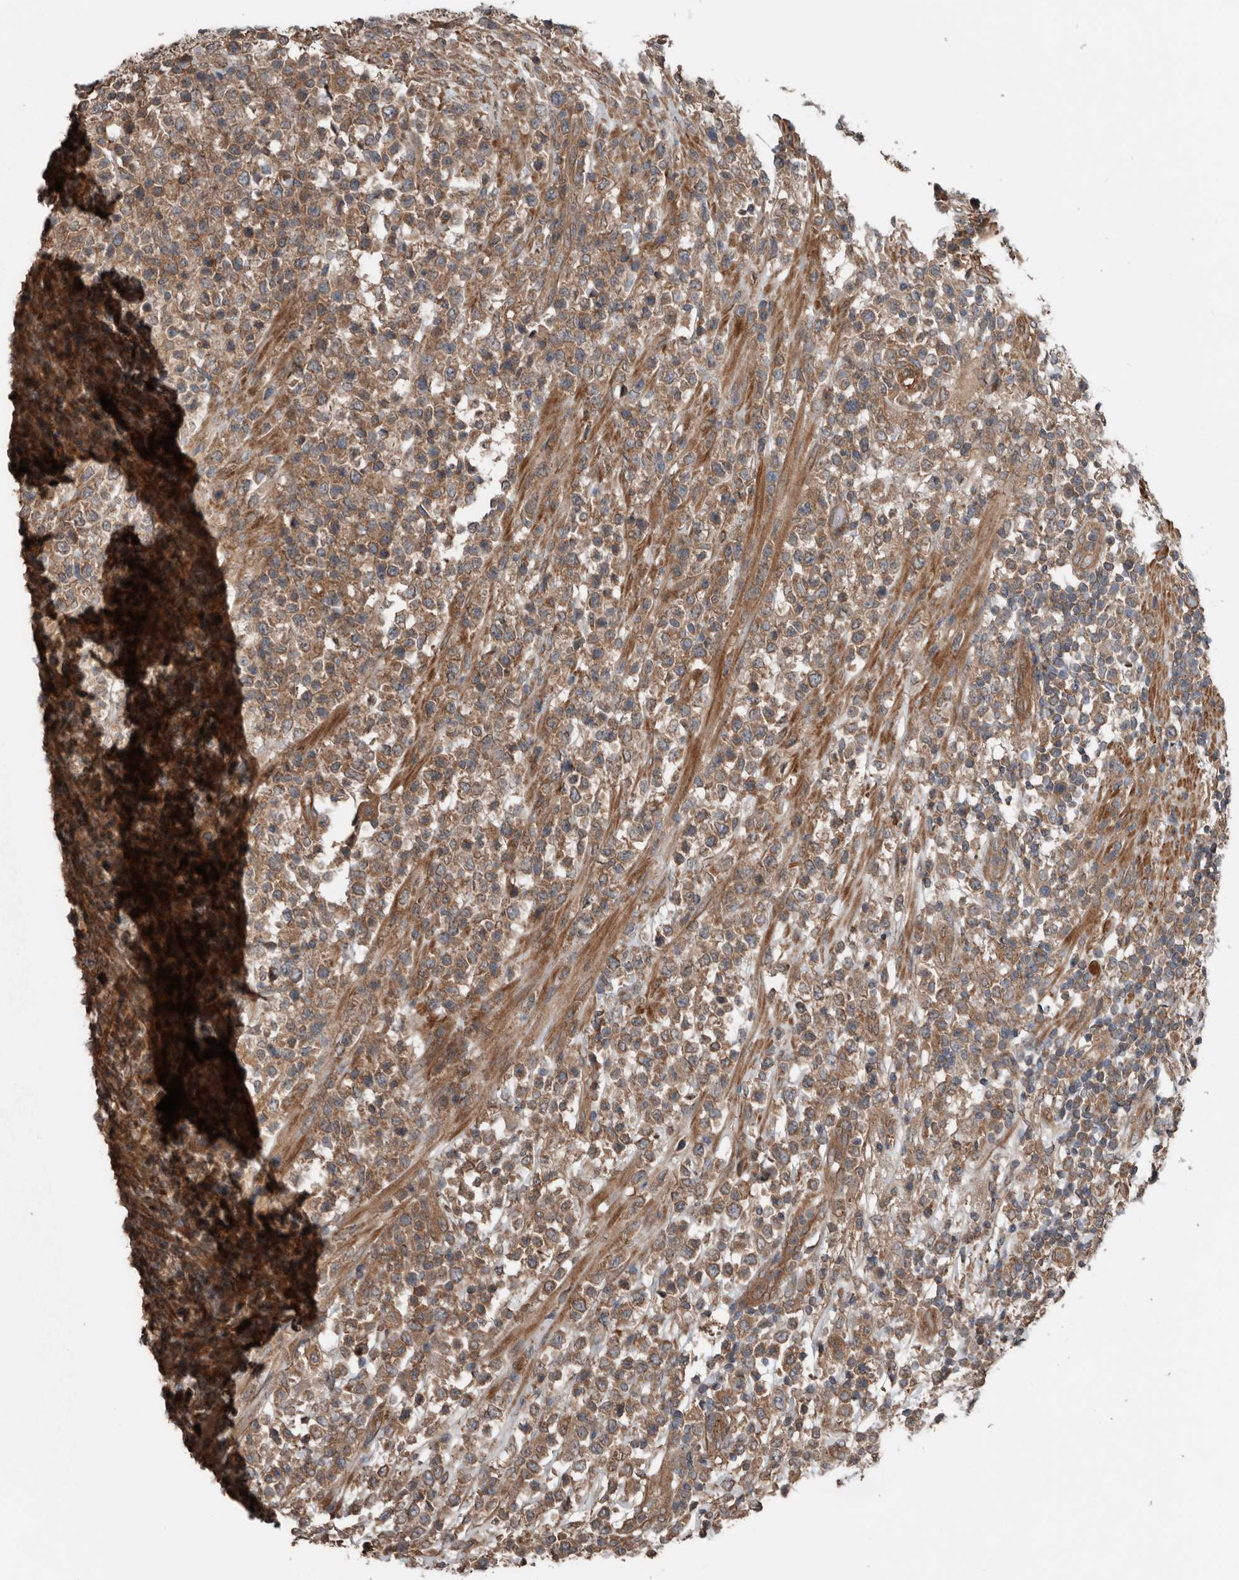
{"staining": {"intensity": "moderate", "quantity": ">75%", "location": "cytoplasmic/membranous"}, "tissue": "lymphoma", "cell_type": "Tumor cells", "image_type": "cancer", "snomed": [{"axis": "morphology", "description": "Malignant lymphoma, non-Hodgkin's type, High grade"}, {"axis": "topography", "description": "Colon"}], "caption": "A brown stain highlights moderate cytoplasmic/membranous staining of a protein in human high-grade malignant lymphoma, non-Hodgkin's type tumor cells.", "gene": "DNAJB4", "patient": {"sex": "female", "age": 53}}